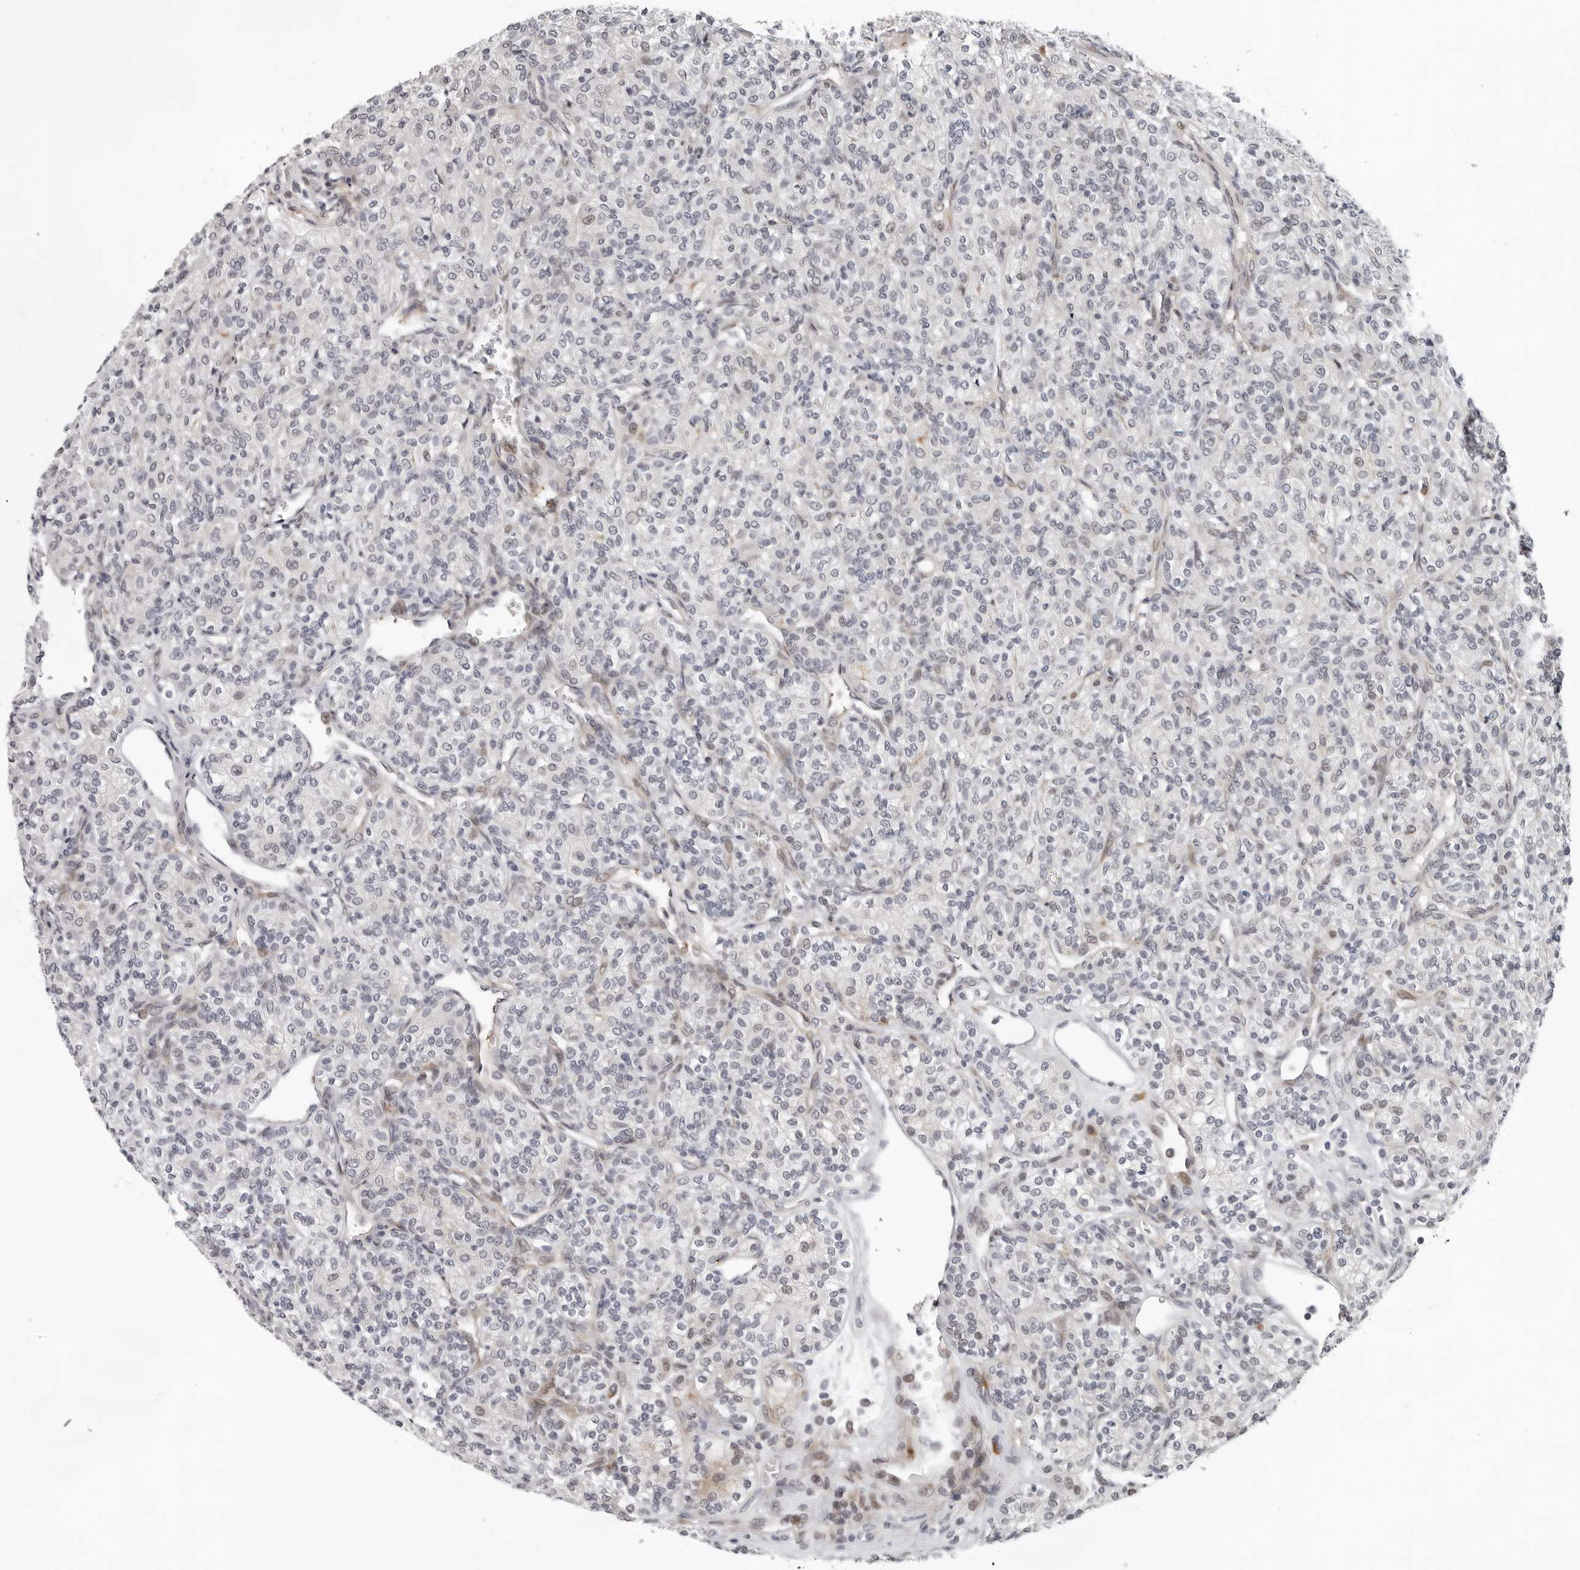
{"staining": {"intensity": "negative", "quantity": "none", "location": "none"}, "tissue": "renal cancer", "cell_type": "Tumor cells", "image_type": "cancer", "snomed": [{"axis": "morphology", "description": "Adenocarcinoma, NOS"}, {"axis": "topography", "description": "Kidney"}], "caption": "This is a photomicrograph of immunohistochemistry (IHC) staining of renal cancer, which shows no staining in tumor cells.", "gene": "PIP4K2C", "patient": {"sex": "male", "age": 77}}